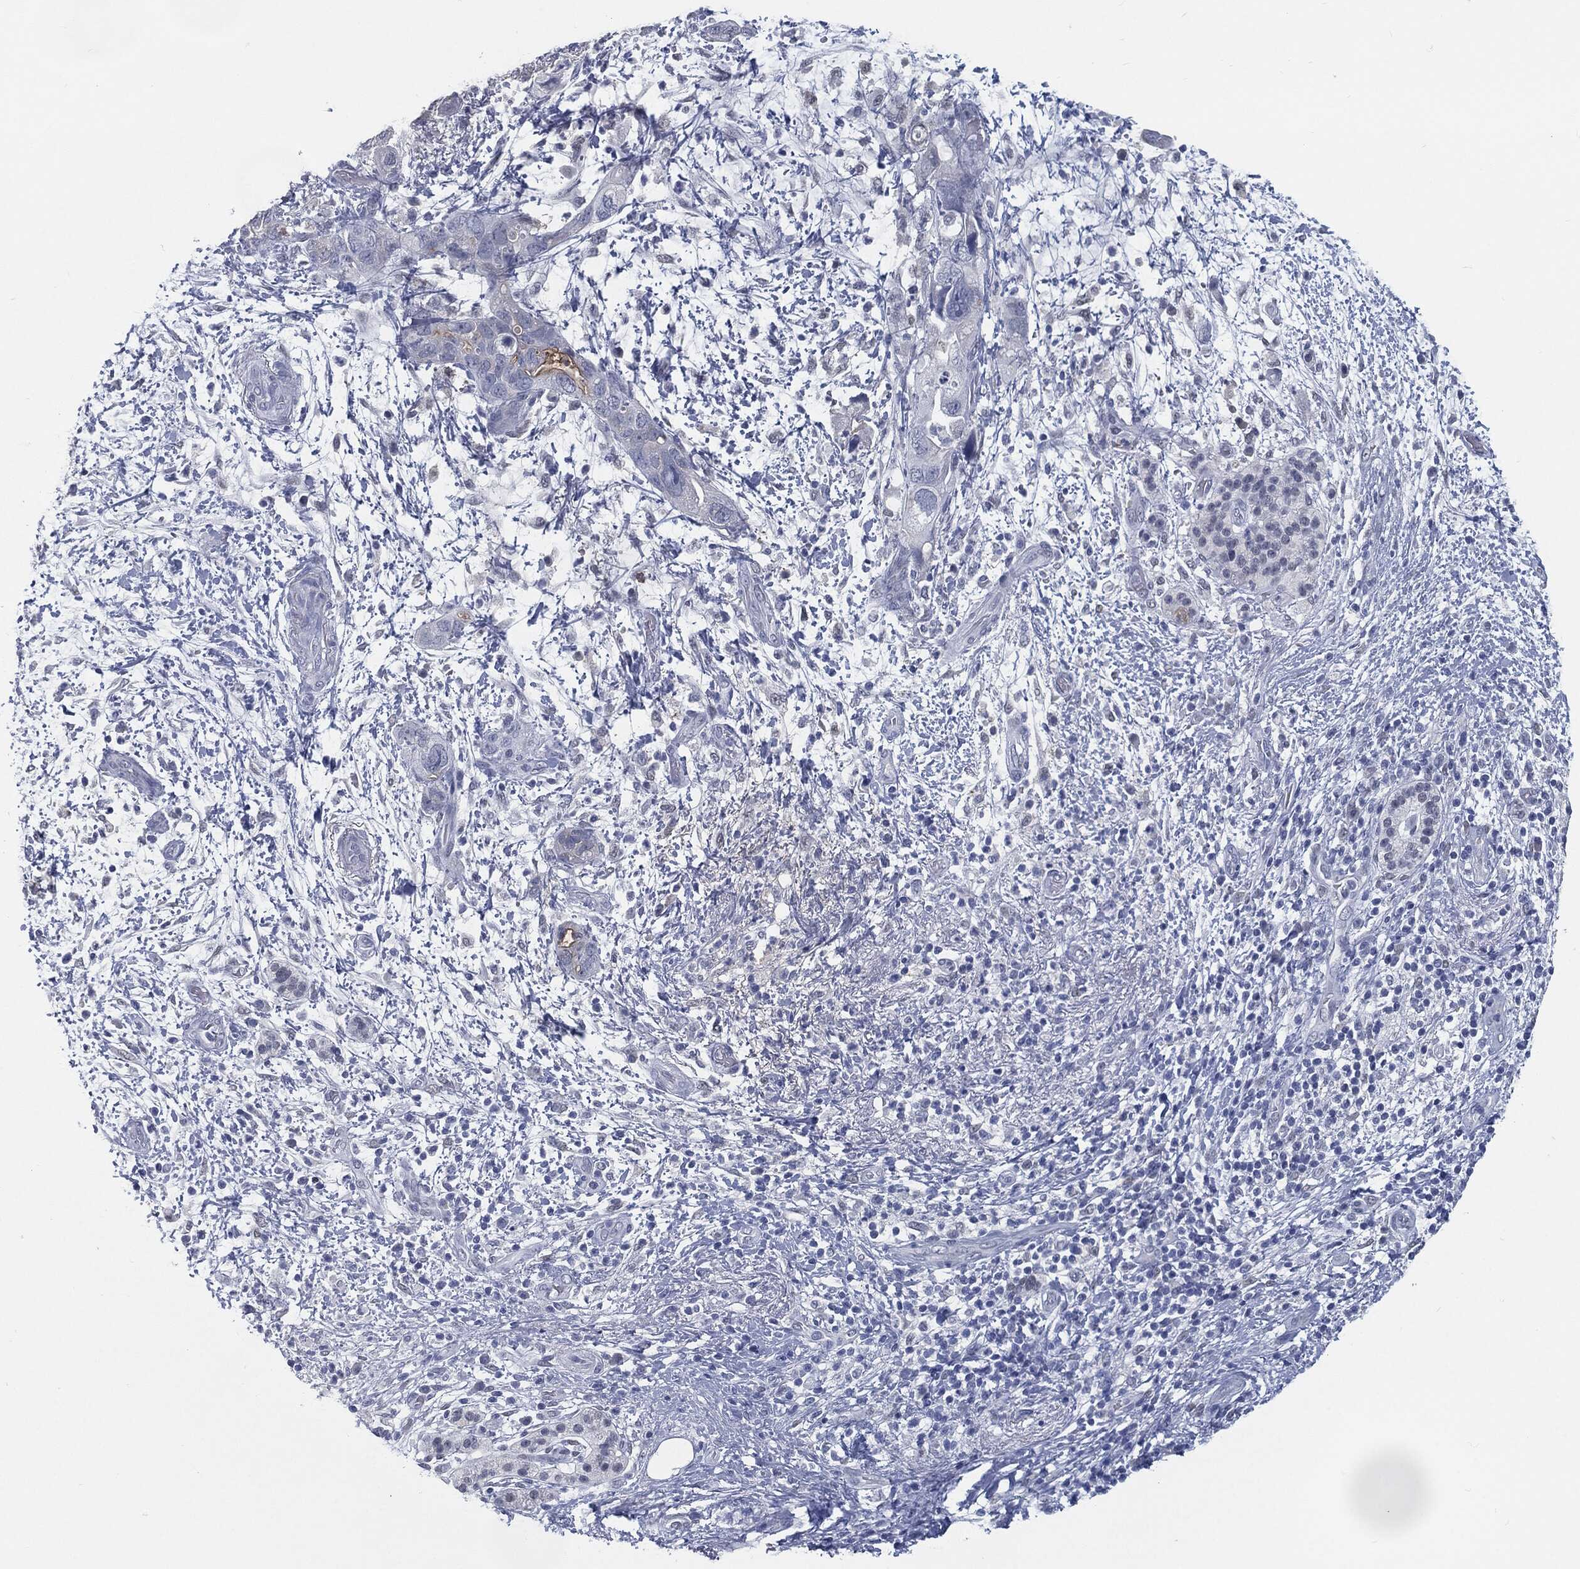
{"staining": {"intensity": "negative", "quantity": "none", "location": "none"}, "tissue": "pancreatic cancer", "cell_type": "Tumor cells", "image_type": "cancer", "snomed": [{"axis": "morphology", "description": "Adenocarcinoma, NOS"}, {"axis": "topography", "description": "Pancreas"}], "caption": "Adenocarcinoma (pancreatic) was stained to show a protein in brown. There is no significant staining in tumor cells. (Immunohistochemistry, brightfield microscopy, high magnification).", "gene": "PROM1", "patient": {"sex": "female", "age": 72}}